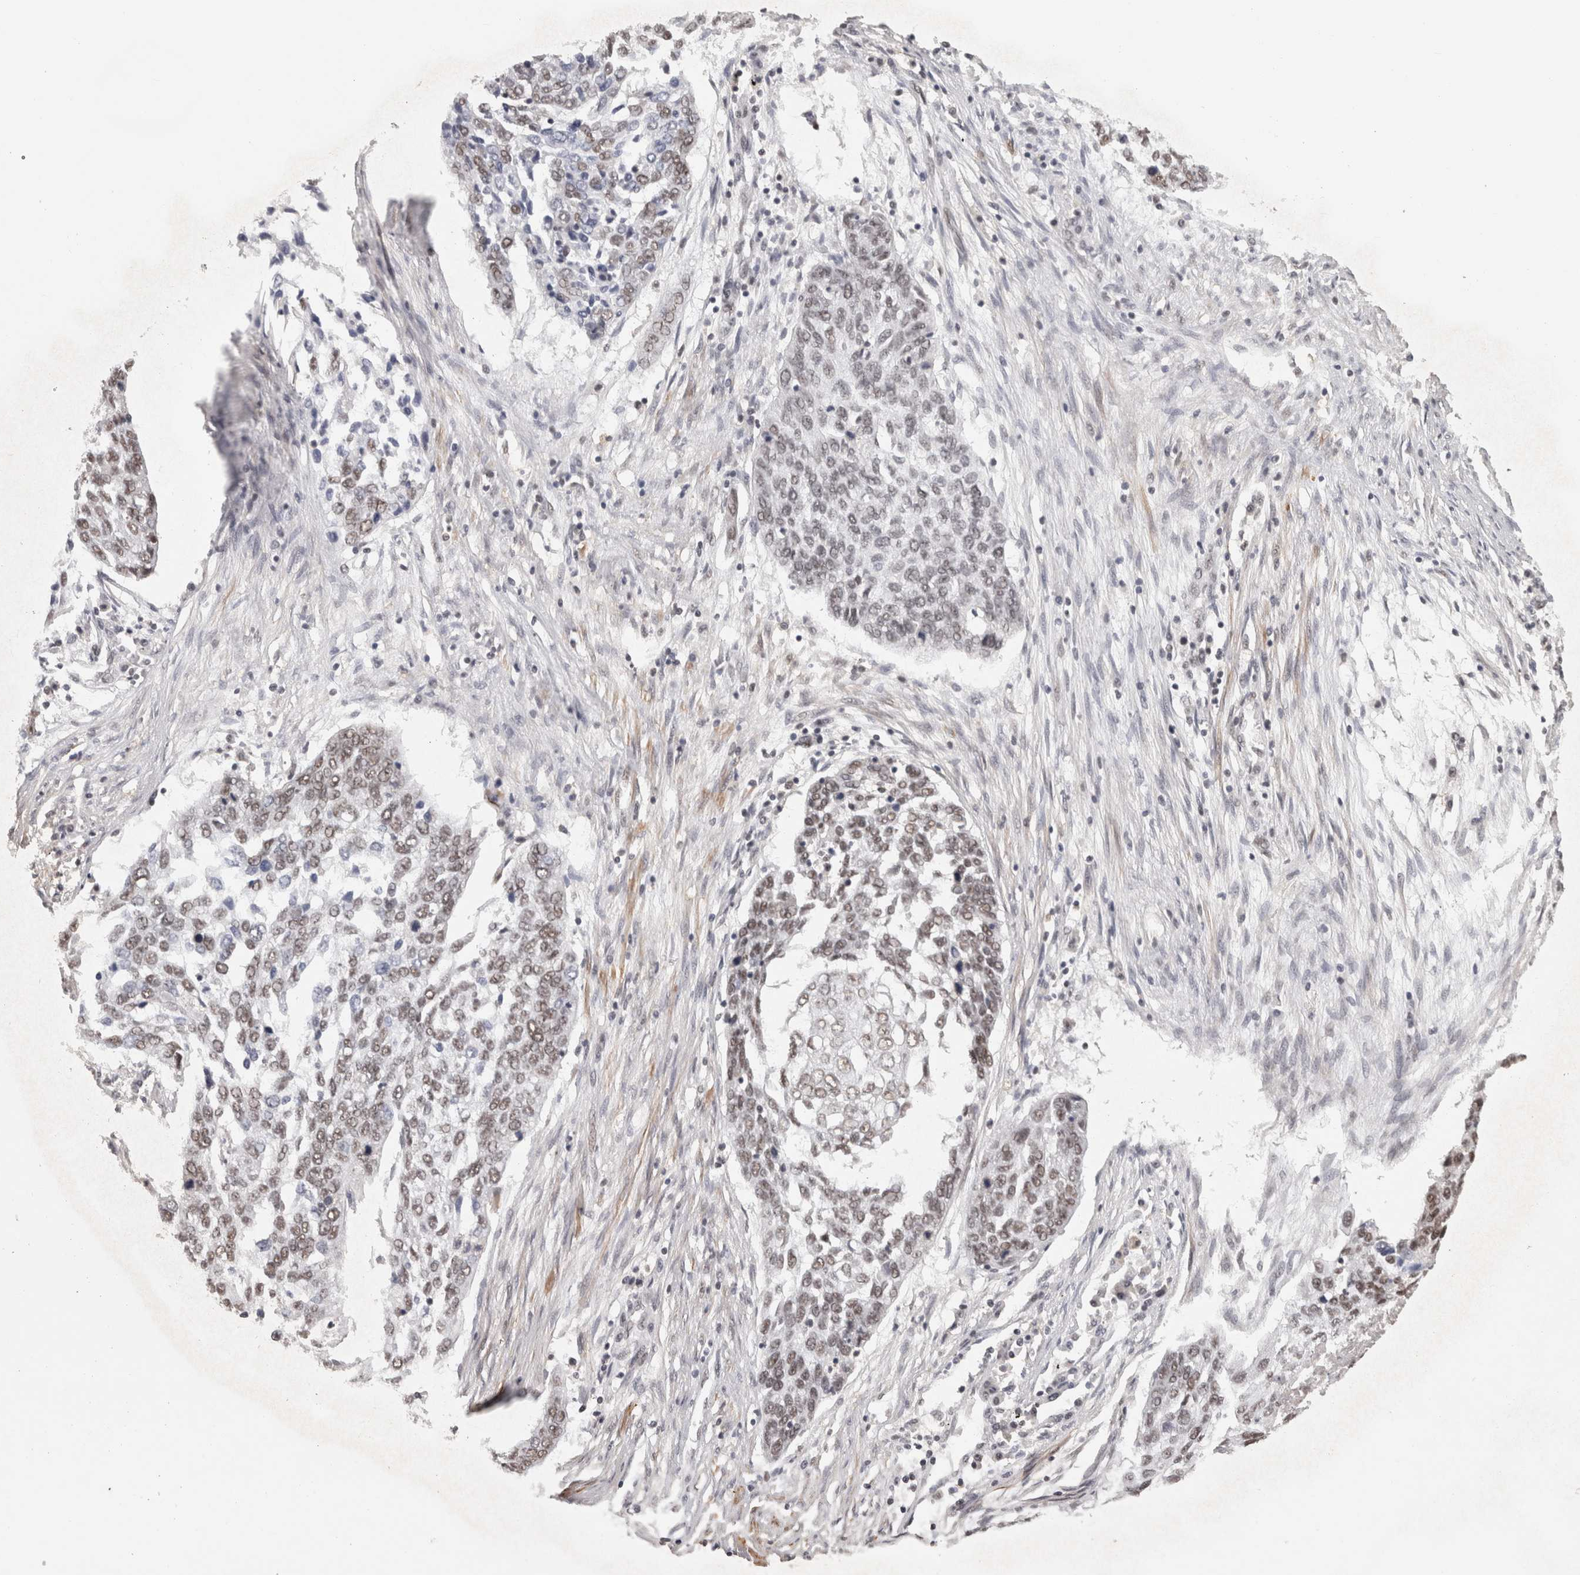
{"staining": {"intensity": "weak", "quantity": "25%-75%", "location": "nuclear"}, "tissue": "lung cancer", "cell_type": "Tumor cells", "image_type": "cancer", "snomed": [{"axis": "morphology", "description": "Squamous cell carcinoma, NOS"}, {"axis": "topography", "description": "Lung"}], "caption": "Immunohistochemical staining of human lung cancer (squamous cell carcinoma) demonstrates weak nuclear protein expression in approximately 25%-75% of tumor cells.", "gene": "ZNF830", "patient": {"sex": "female", "age": 63}}